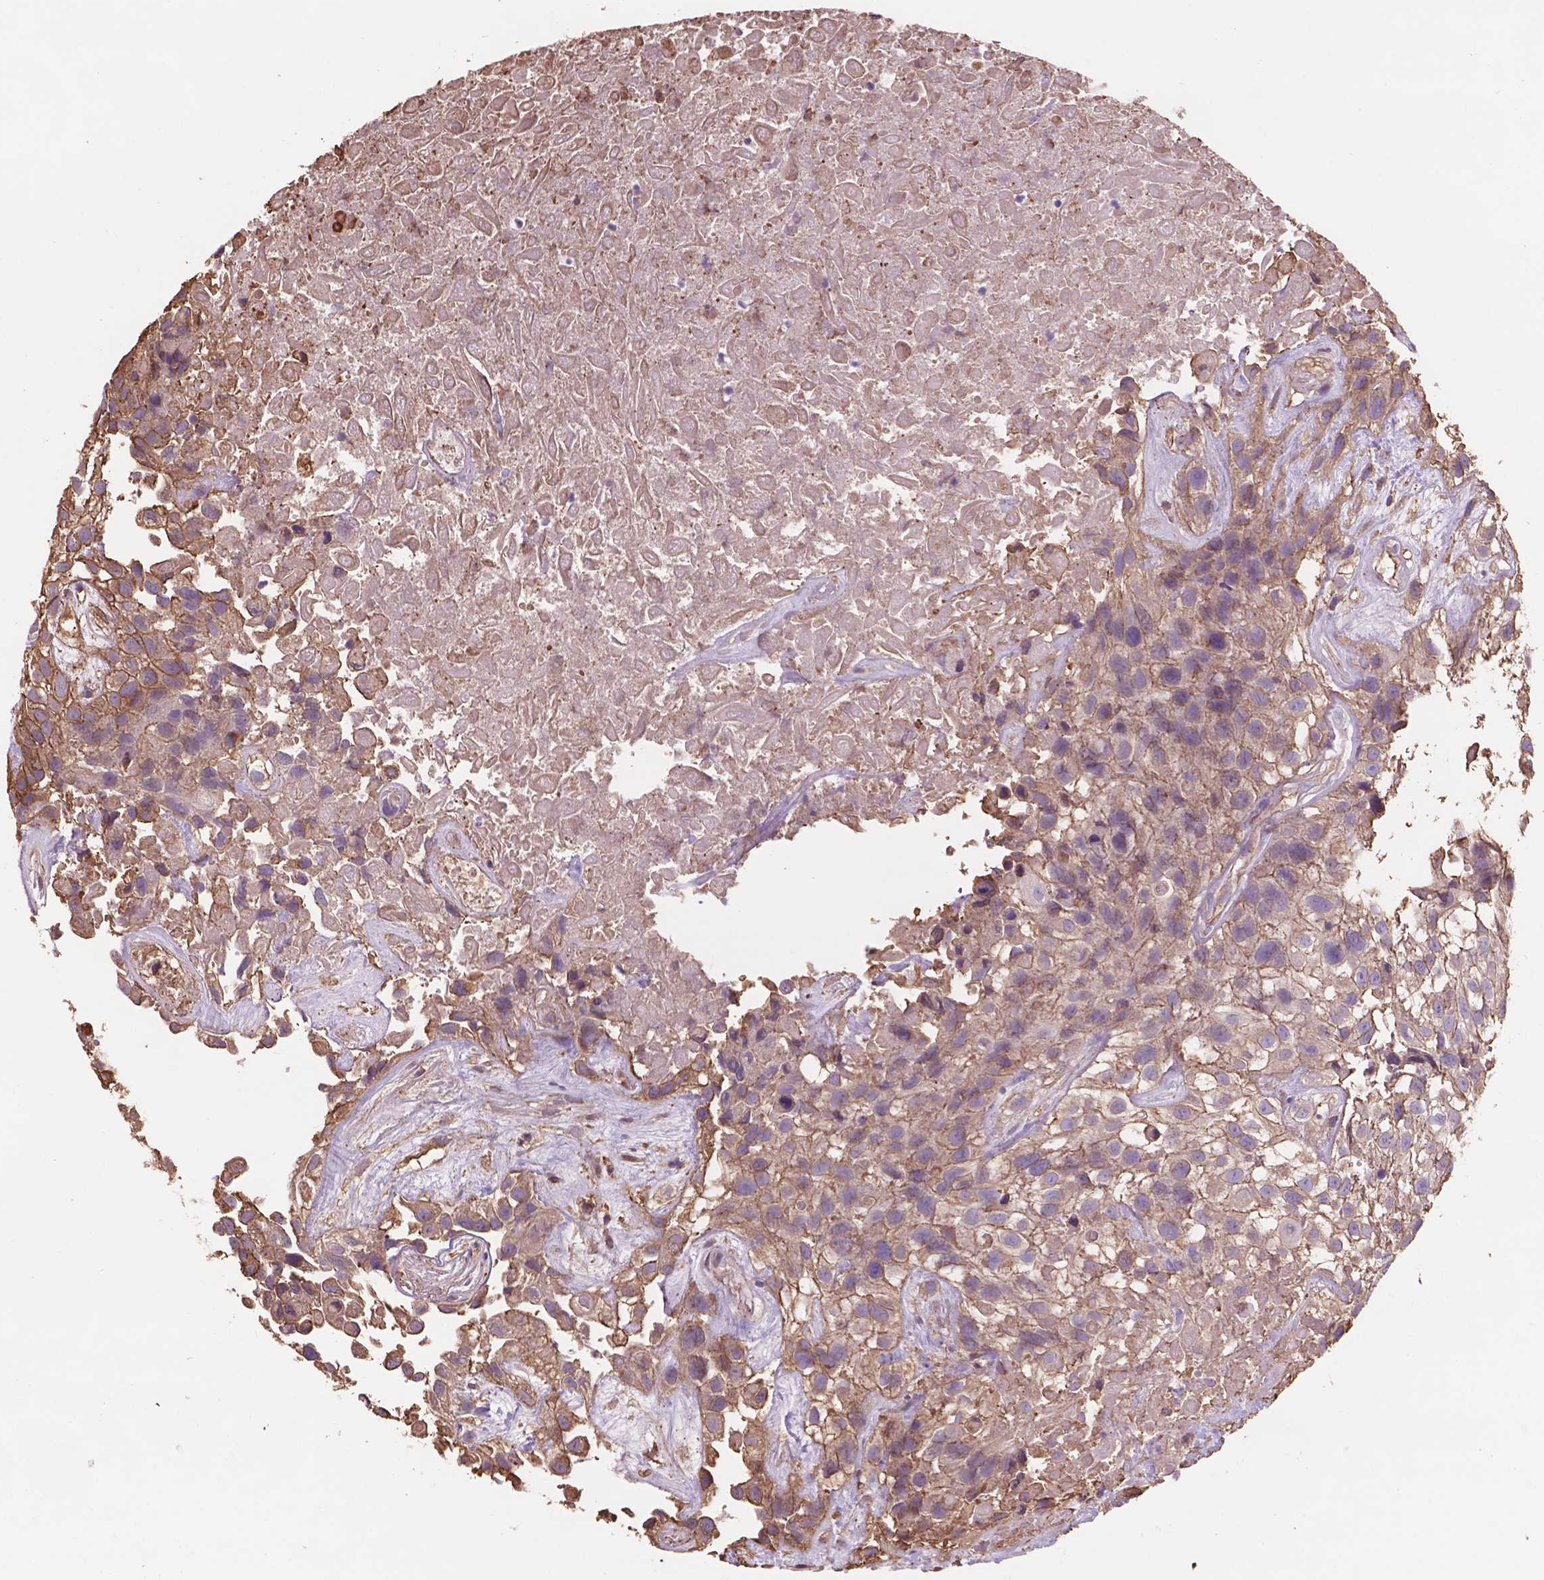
{"staining": {"intensity": "moderate", "quantity": ">75%", "location": "cytoplasmic/membranous"}, "tissue": "urothelial cancer", "cell_type": "Tumor cells", "image_type": "cancer", "snomed": [{"axis": "morphology", "description": "Urothelial carcinoma, High grade"}, {"axis": "topography", "description": "Urinary bladder"}], "caption": "Immunohistochemical staining of urothelial cancer shows moderate cytoplasmic/membranous protein expression in about >75% of tumor cells.", "gene": "NIPA2", "patient": {"sex": "male", "age": 56}}